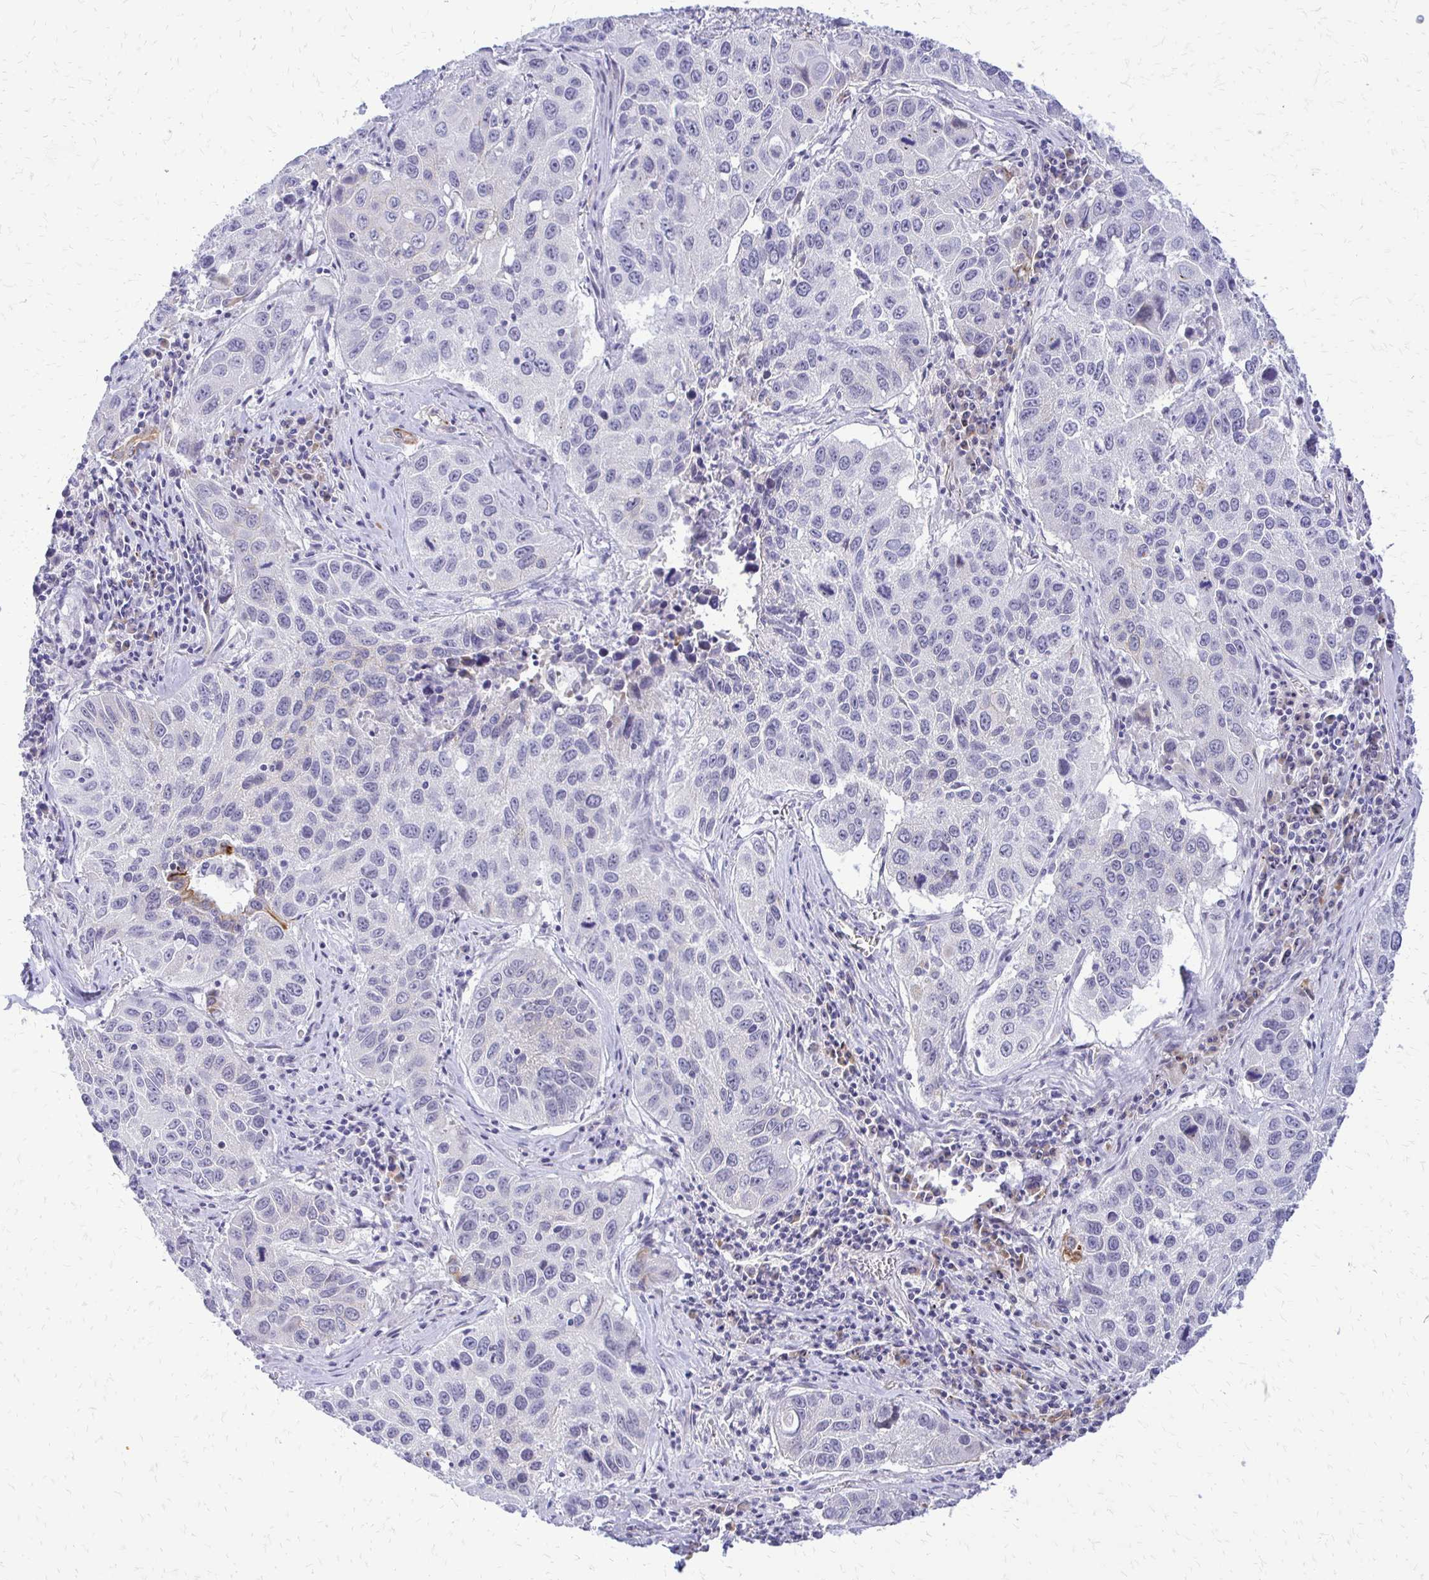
{"staining": {"intensity": "negative", "quantity": "none", "location": "none"}, "tissue": "lung cancer", "cell_type": "Tumor cells", "image_type": "cancer", "snomed": [{"axis": "morphology", "description": "Squamous cell carcinoma, NOS"}, {"axis": "topography", "description": "Lung"}], "caption": "There is no significant expression in tumor cells of squamous cell carcinoma (lung).", "gene": "EPYC", "patient": {"sex": "female", "age": 61}}